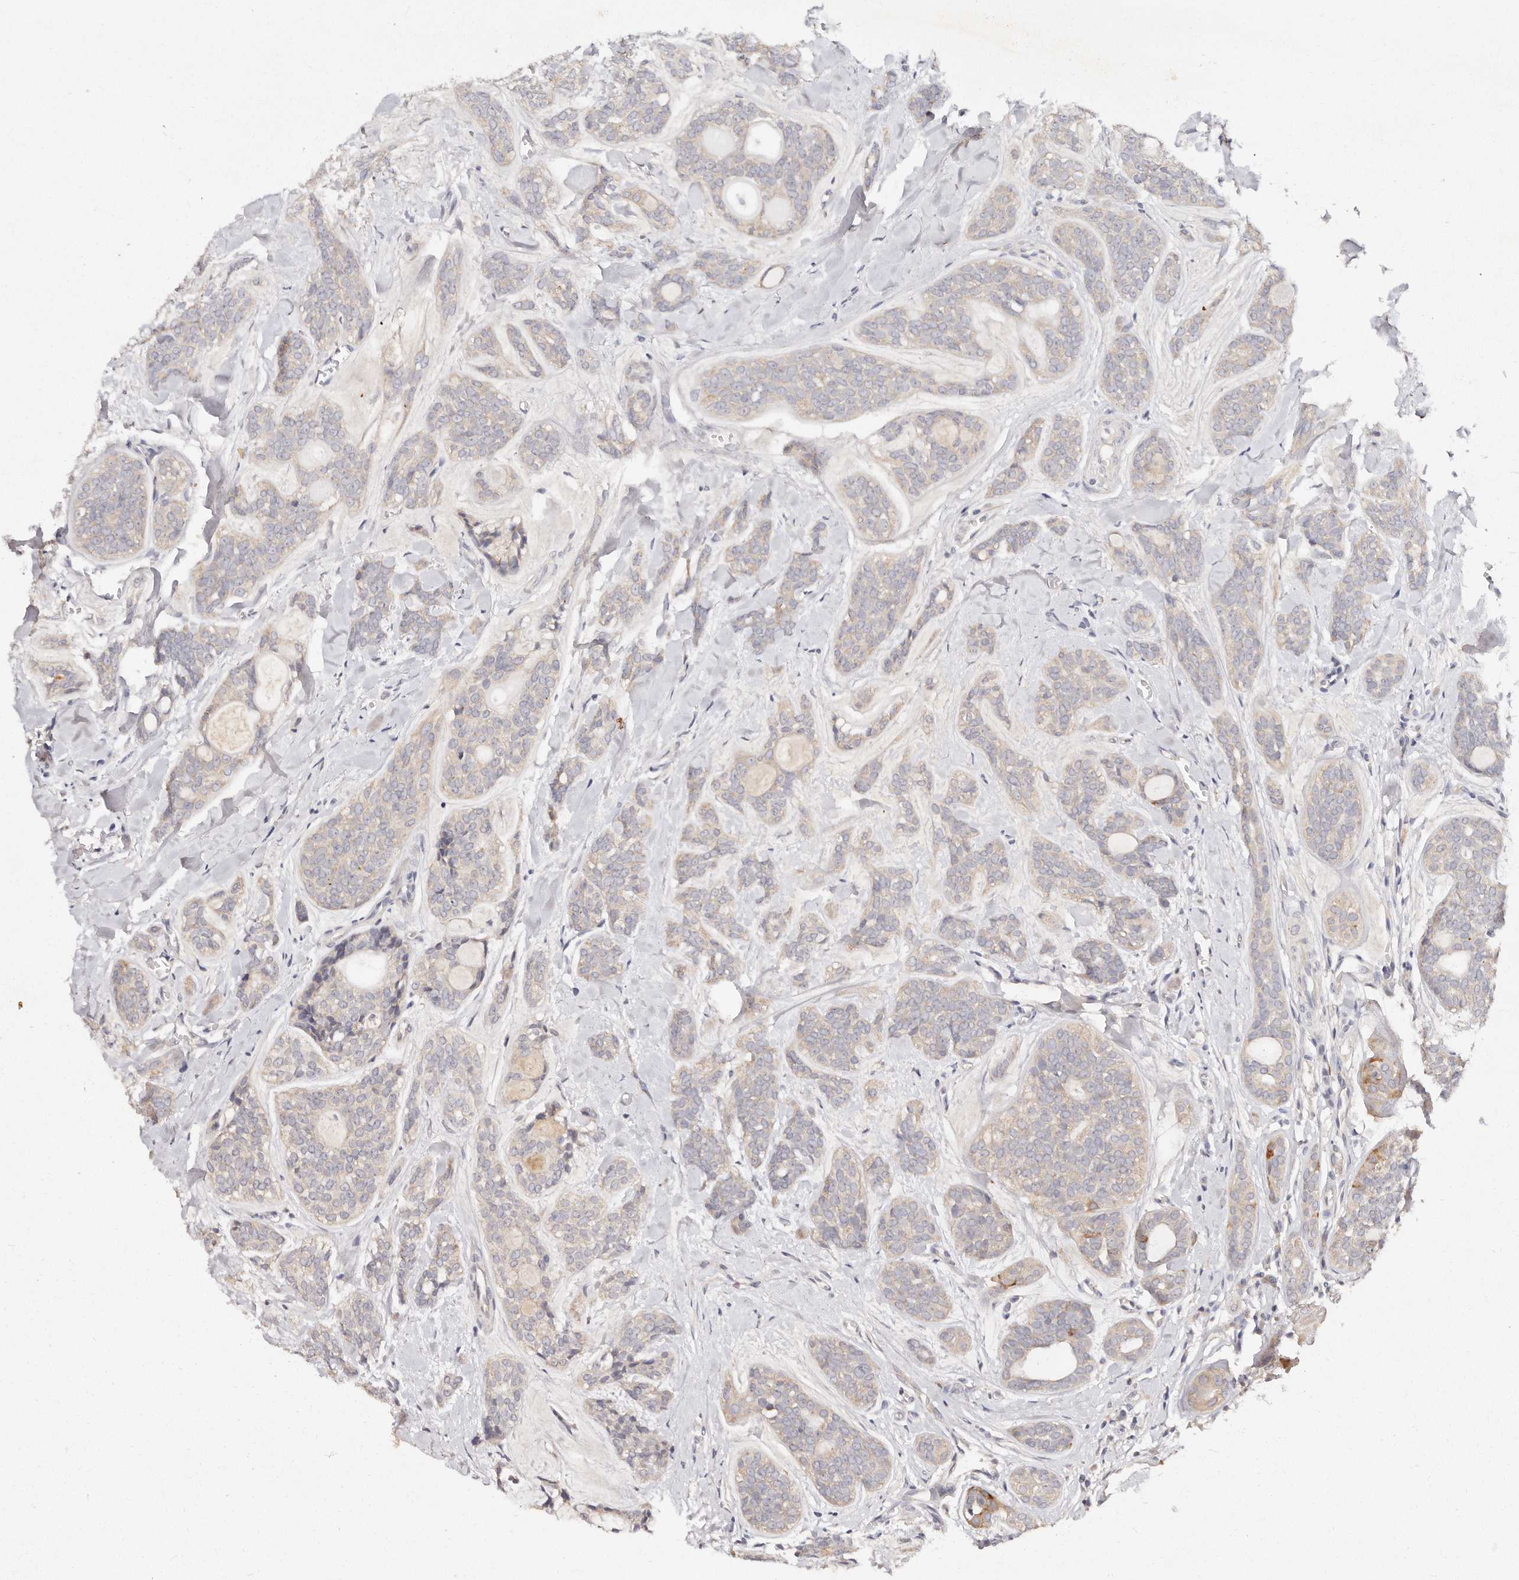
{"staining": {"intensity": "weak", "quantity": "<25%", "location": "cytoplasmic/membranous"}, "tissue": "head and neck cancer", "cell_type": "Tumor cells", "image_type": "cancer", "snomed": [{"axis": "morphology", "description": "Adenocarcinoma, NOS"}, {"axis": "topography", "description": "Head-Neck"}], "caption": "This is an immunohistochemistry (IHC) micrograph of head and neck cancer. There is no expression in tumor cells.", "gene": "VIPAS39", "patient": {"sex": "male", "age": 66}}